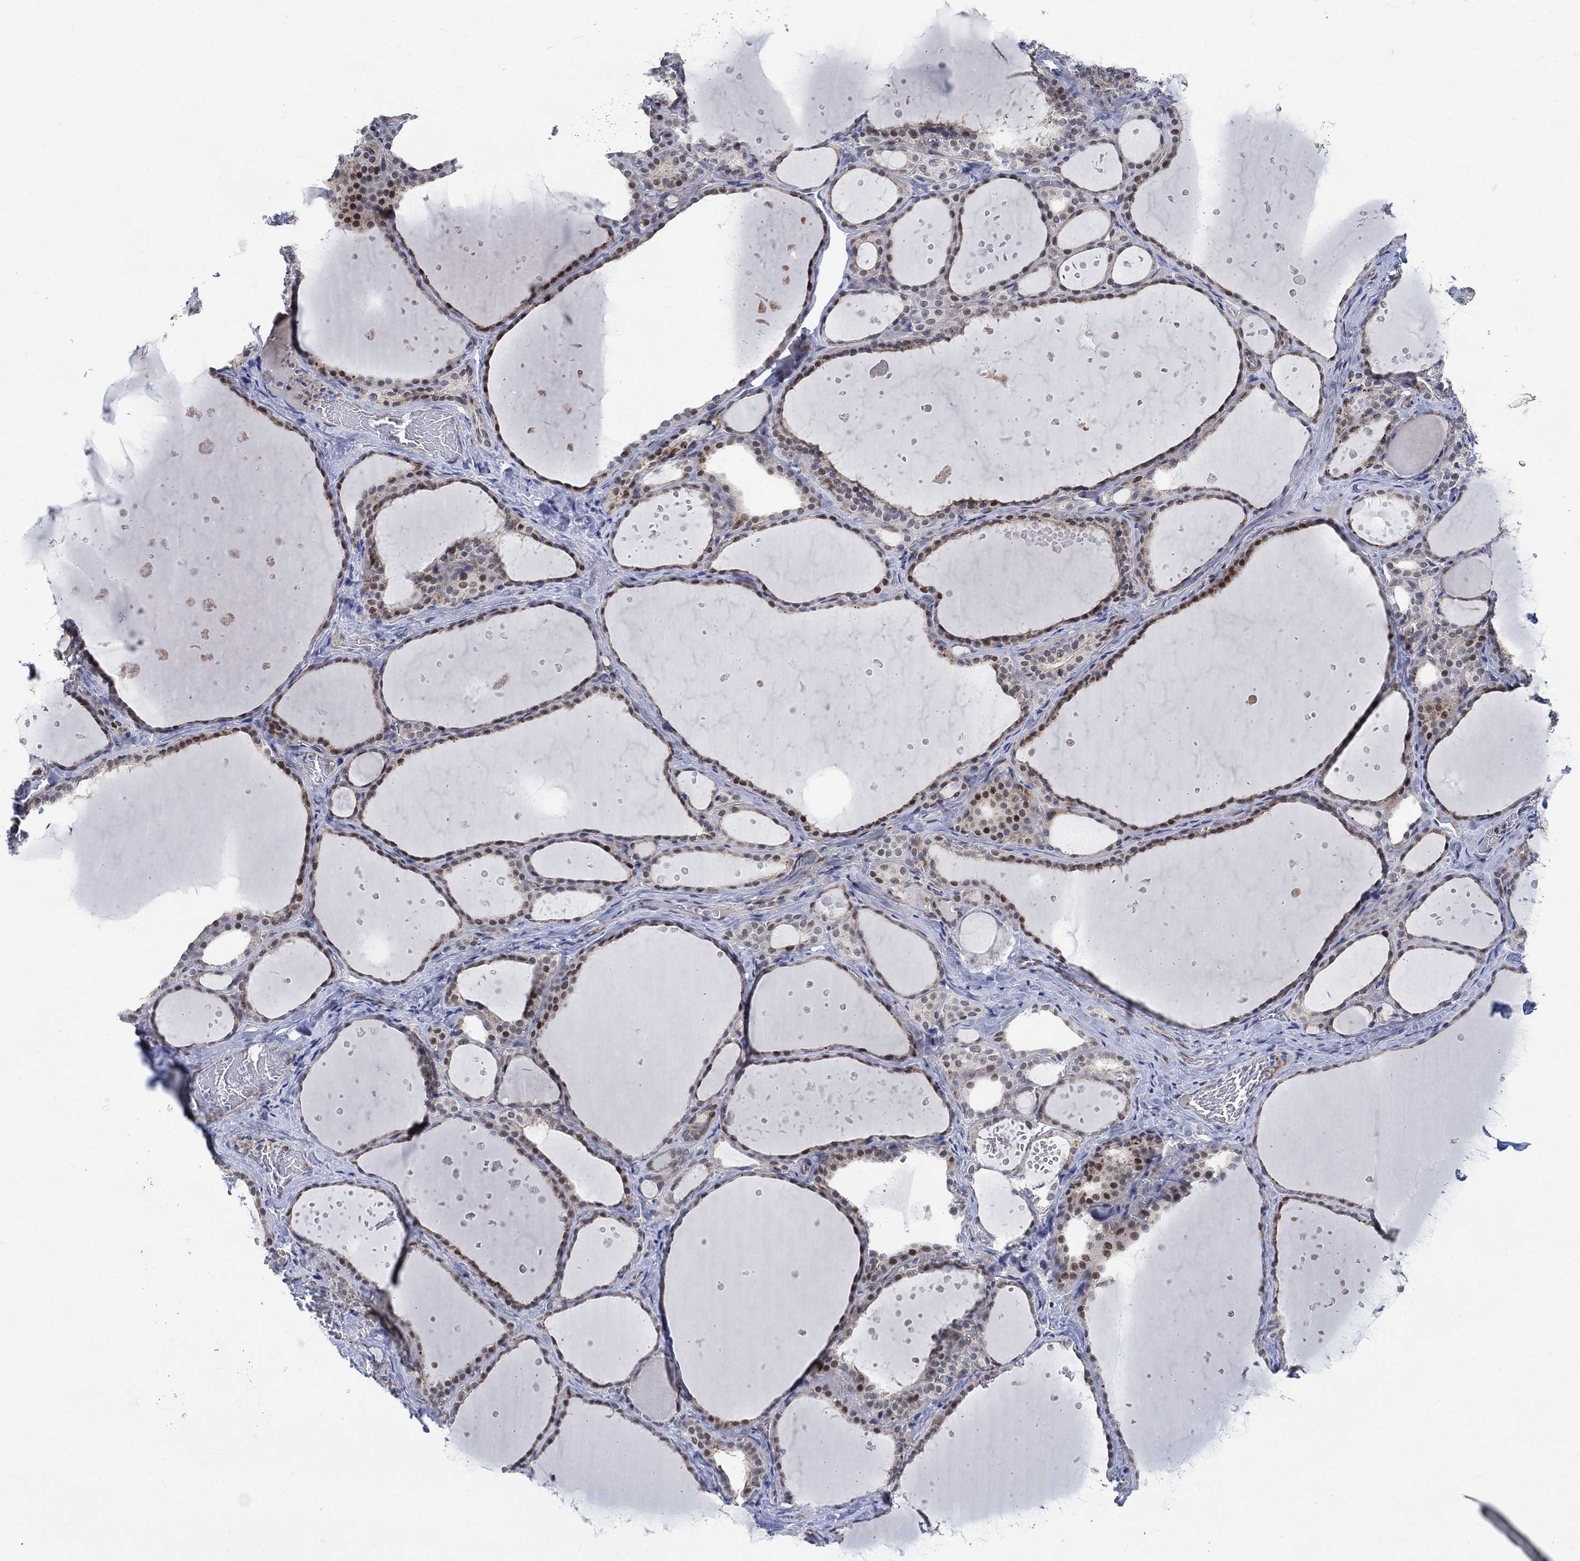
{"staining": {"intensity": "moderate", "quantity": "<25%", "location": "cytoplasmic/membranous,nuclear"}, "tissue": "thyroid gland", "cell_type": "Glandular cells", "image_type": "normal", "snomed": [{"axis": "morphology", "description": "Normal tissue, NOS"}, {"axis": "topography", "description": "Thyroid gland"}], "caption": "Normal thyroid gland was stained to show a protein in brown. There is low levels of moderate cytoplasmic/membranous,nuclear staining in about <25% of glandular cells. The protein of interest is stained brown, and the nuclei are stained in blue (DAB IHC with brightfield microscopy, high magnification).", "gene": "KCNH8", "patient": {"sex": "male", "age": 63}}